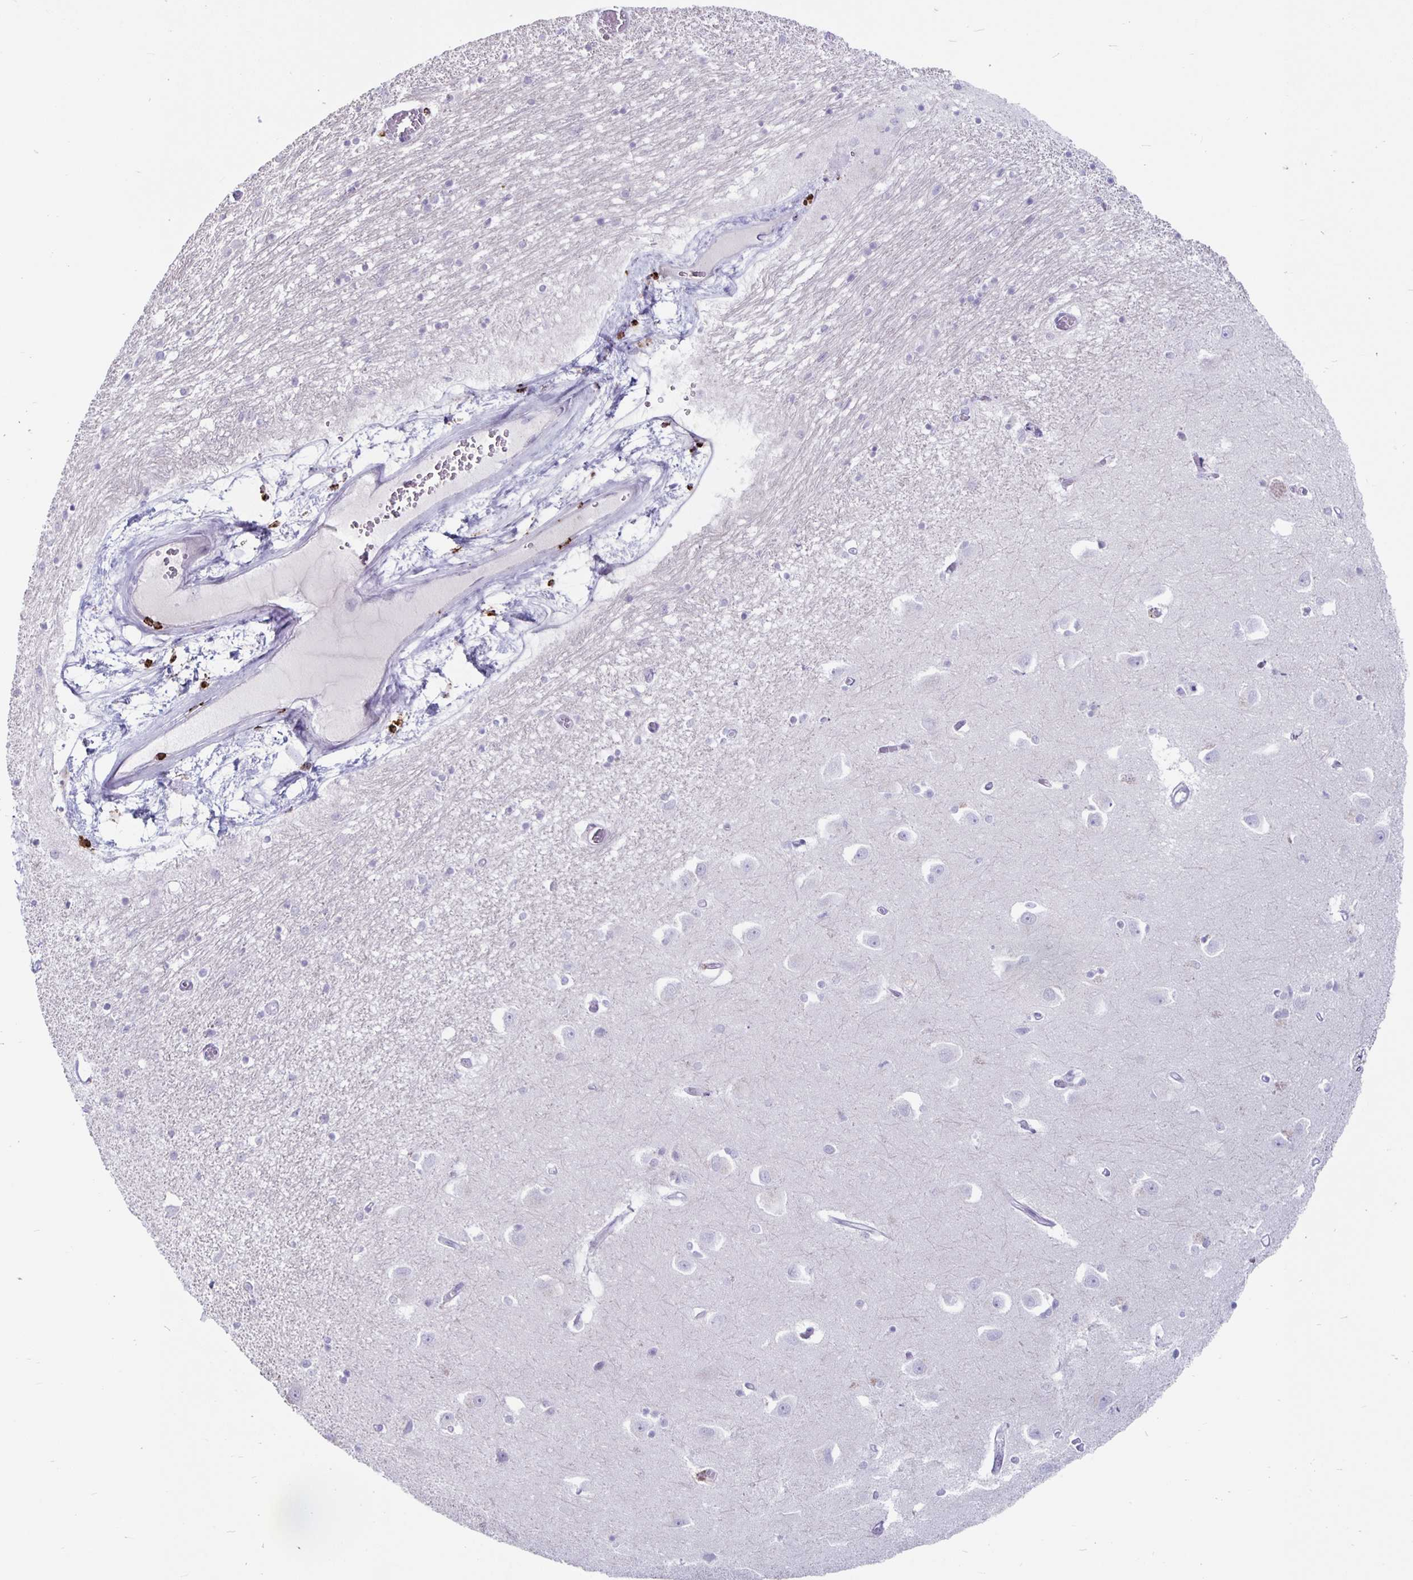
{"staining": {"intensity": "negative", "quantity": "none", "location": "none"}, "tissue": "caudate", "cell_type": "Glial cells", "image_type": "normal", "snomed": [{"axis": "morphology", "description": "Normal tissue, NOS"}, {"axis": "topography", "description": "Lateral ventricle wall"}, {"axis": "topography", "description": "Hippocampus"}], "caption": "The histopathology image demonstrates no staining of glial cells in unremarkable caudate. (Stains: DAB immunohistochemistry (IHC) with hematoxylin counter stain, Microscopy: brightfield microscopy at high magnification).", "gene": "GZMK", "patient": {"sex": "female", "age": 63}}